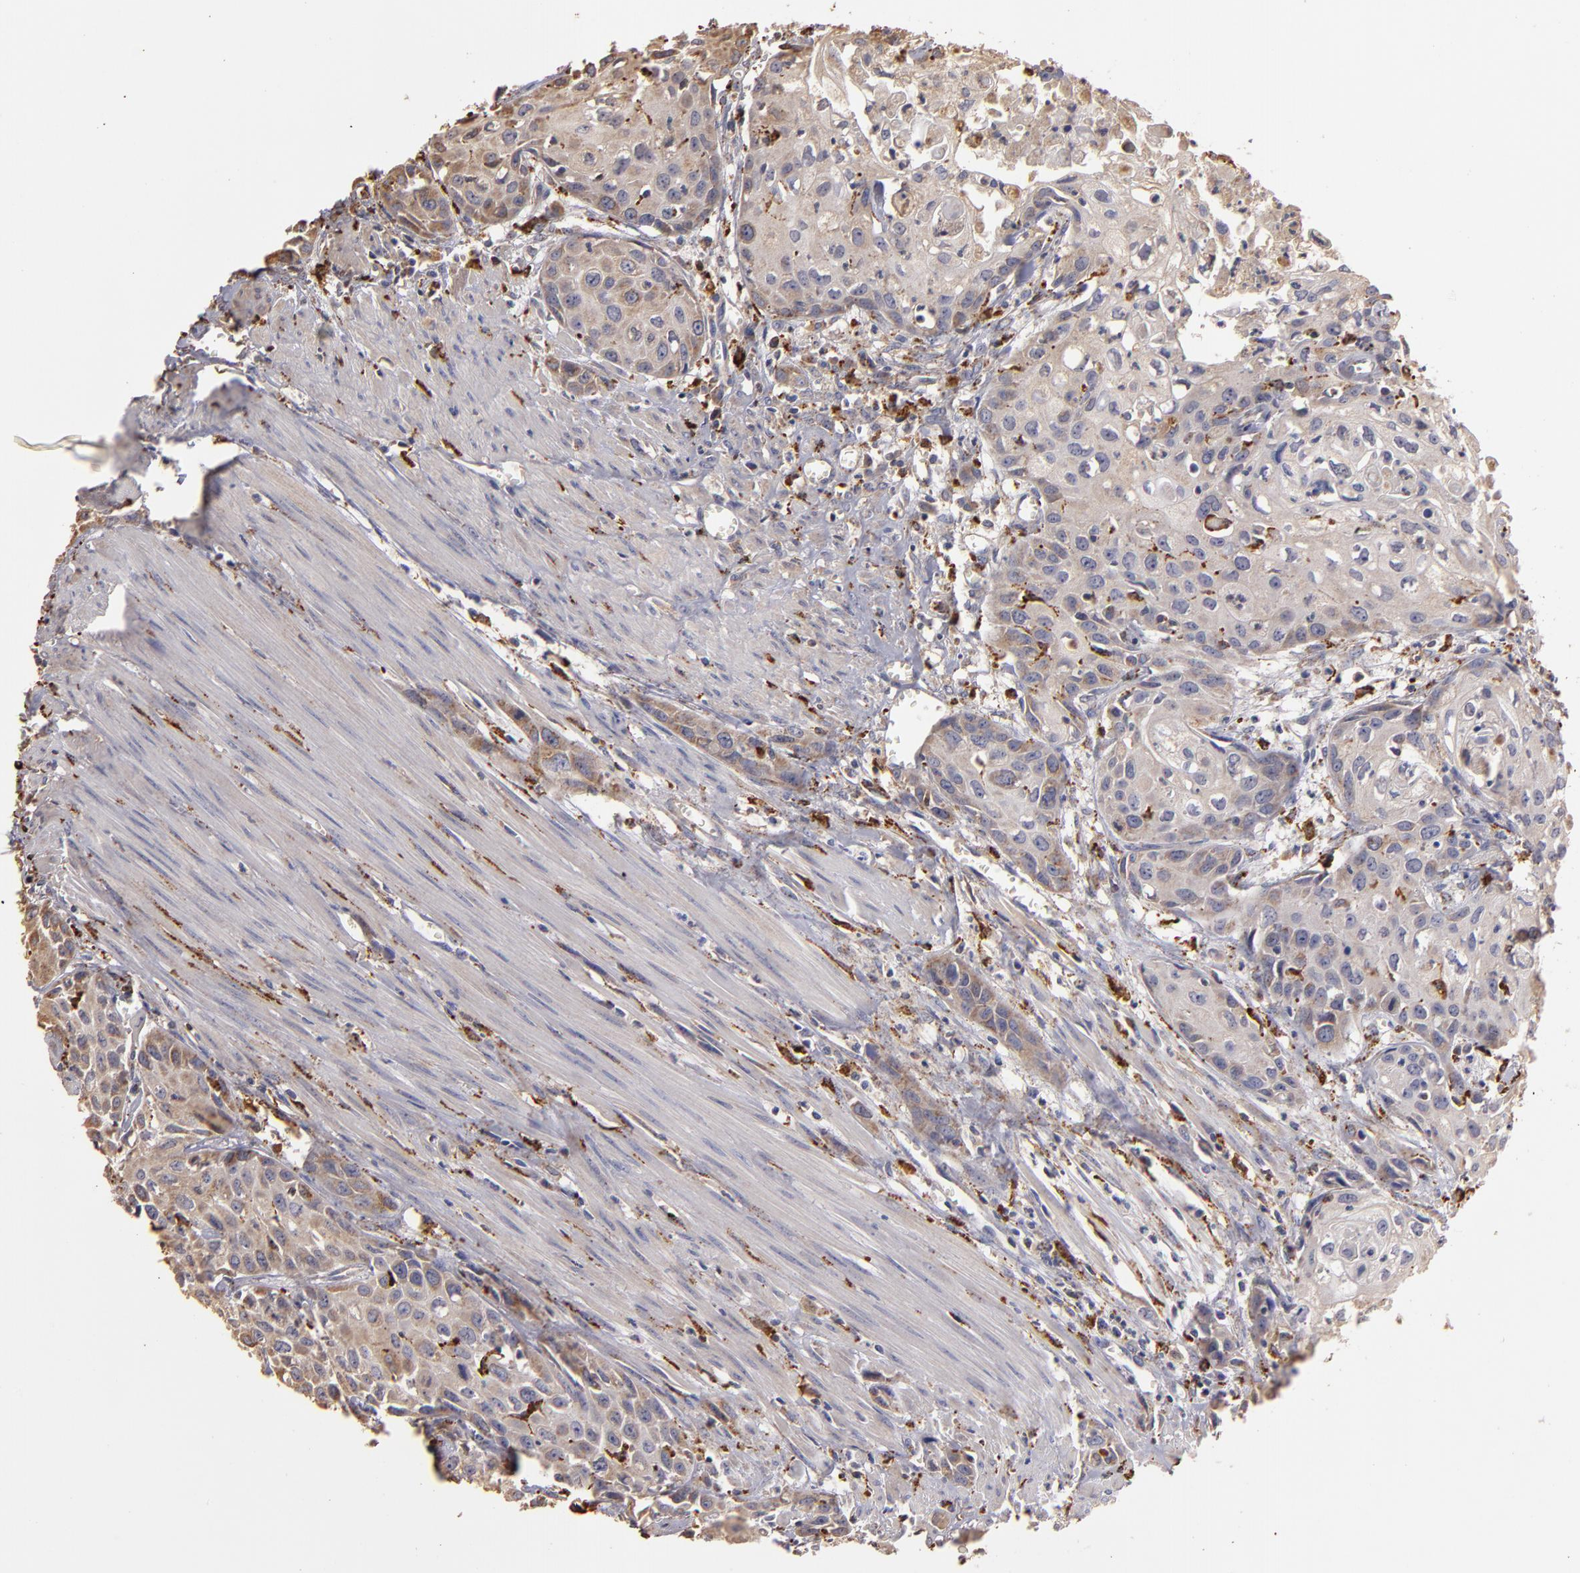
{"staining": {"intensity": "moderate", "quantity": ">75%", "location": "cytoplasmic/membranous"}, "tissue": "urothelial cancer", "cell_type": "Tumor cells", "image_type": "cancer", "snomed": [{"axis": "morphology", "description": "Urothelial carcinoma, High grade"}, {"axis": "topography", "description": "Urinary bladder"}], "caption": "Immunohistochemistry (IHC) staining of urothelial carcinoma (high-grade), which shows medium levels of moderate cytoplasmic/membranous positivity in approximately >75% of tumor cells indicating moderate cytoplasmic/membranous protein staining. The staining was performed using DAB (3,3'-diaminobenzidine) (brown) for protein detection and nuclei were counterstained in hematoxylin (blue).", "gene": "TRAF1", "patient": {"sex": "male", "age": 54}}